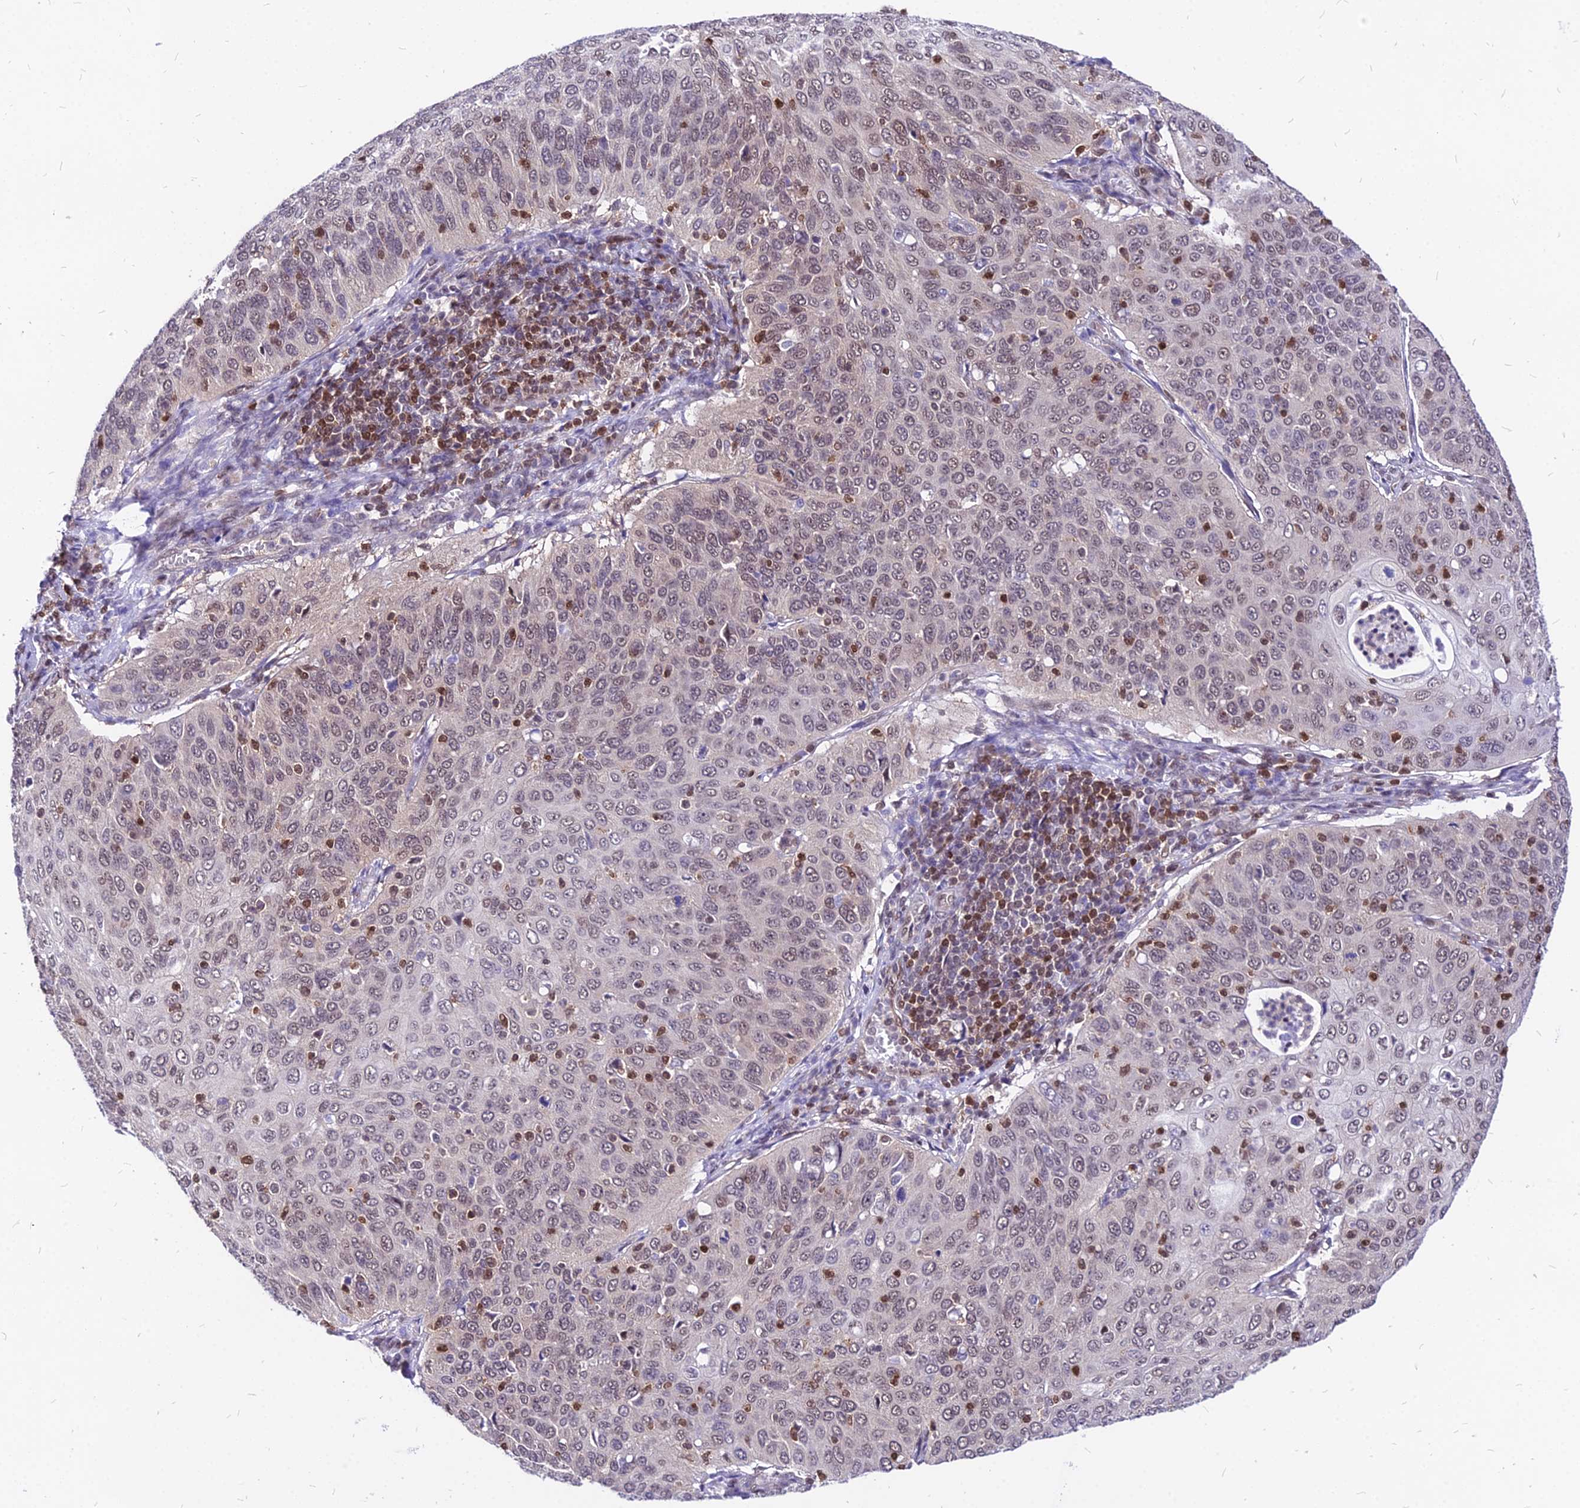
{"staining": {"intensity": "weak", "quantity": "25%-75%", "location": "nuclear"}, "tissue": "cervical cancer", "cell_type": "Tumor cells", "image_type": "cancer", "snomed": [{"axis": "morphology", "description": "Squamous cell carcinoma, NOS"}, {"axis": "topography", "description": "Cervix"}], "caption": "High-magnification brightfield microscopy of cervical cancer stained with DAB (brown) and counterstained with hematoxylin (blue). tumor cells exhibit weak nuclear staining is seen in about25%-75% of cells.", "gene": "PAXX", "patient": {"sex": "female", "age": 36}}